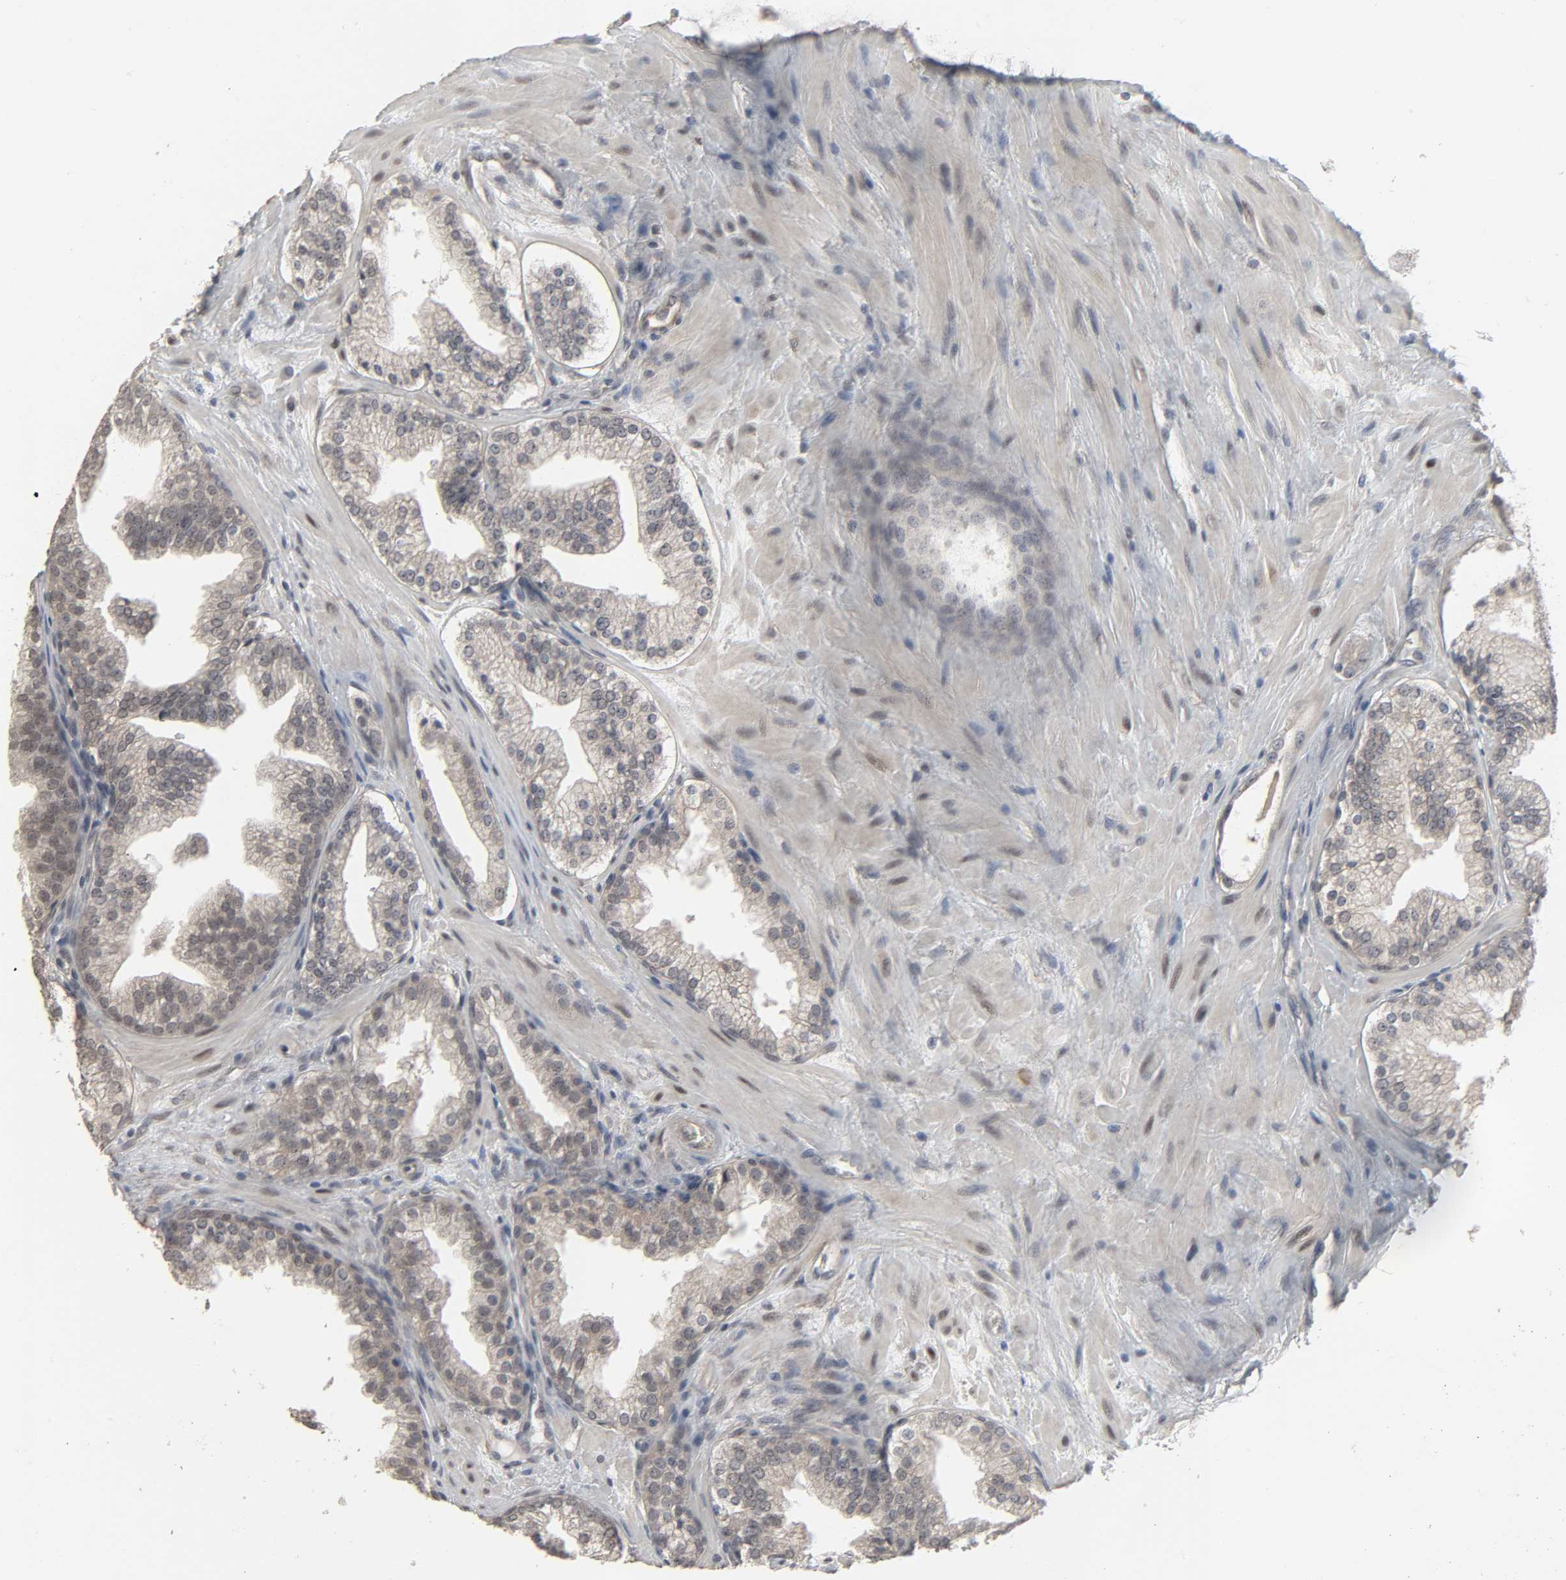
{"staining": {"intensity": "weak", "quantity": "25%-75%", "location": "cytoplasmic/membranous"}, "tissue": "prostate cancer", "cell_type": "Tumor cells", "image_type": "cancer", "snomed": [{"axis": "morphology", "description": "Adenocarcinoma, High grade"}, {"axis": "topography", "description": "Prostate"}], "caption": "Prostate cancer was stained to show a protein in brown. There is low levels of weak cytoplasmic/membranous expression in approximately 25%-75% of tumor cells. (DAB IHC, brown staining for protein, blue staining for nuclei).", "gene": "ZNF222", "patient": {"sex": "male", "age": 68}}